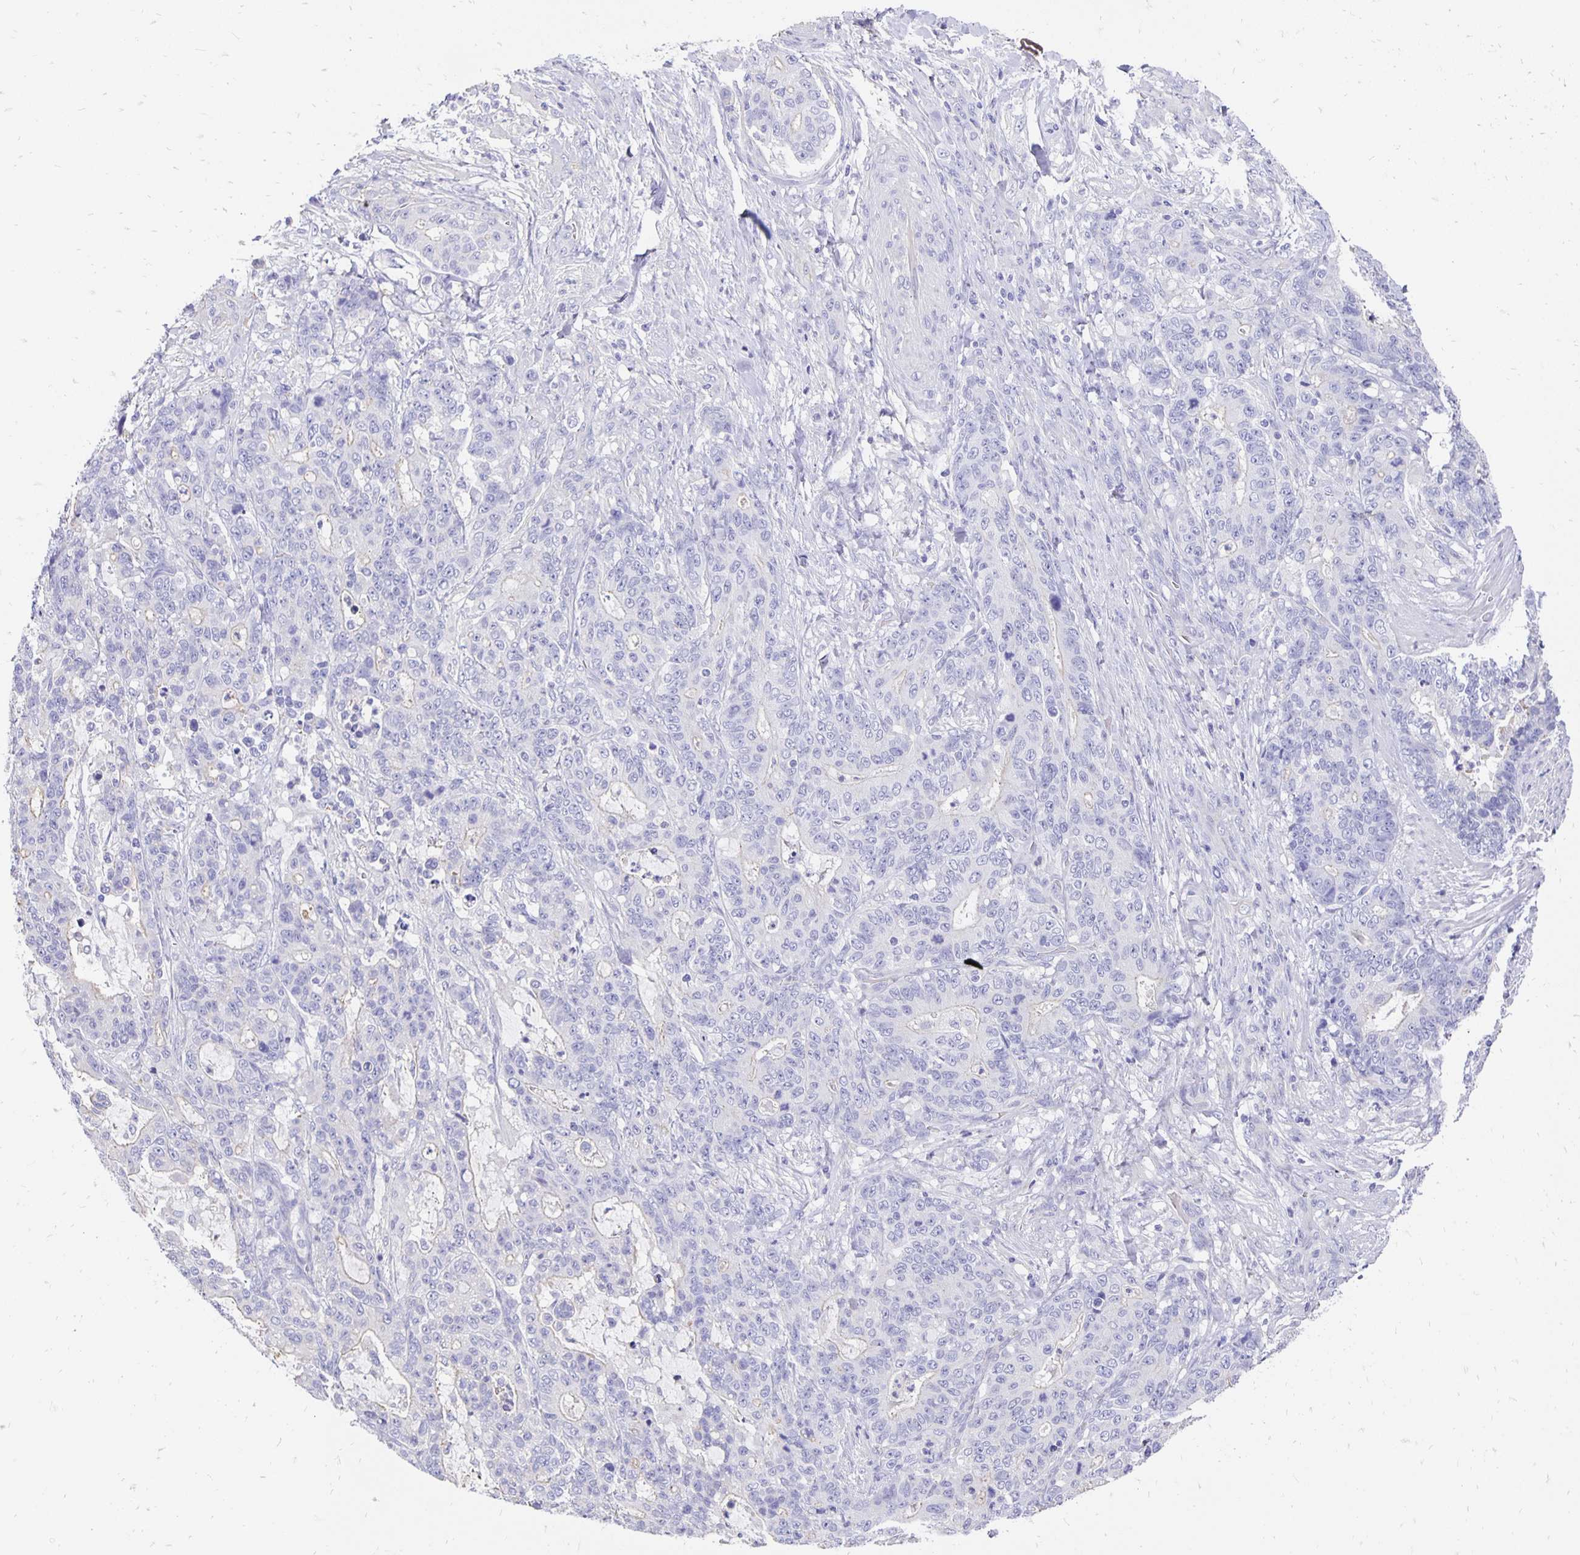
{"staining": {"intensity": "negative", "quantity": "none", "location": "none"}, "tissue": "stomach cancer", "cell_type": "Tumor cells", "image_type": "cancer", "snomed": [{"axis": "morphology", "description": "Normal tissue, NOS"}, {"axis": "morphology", "description": "Adenocarcinoma, NOS"}, {"axis": "topography", "description": "Stomach"}], "caption": "Stomach adenocarcinoma was stained to show a protein in brown. There is no significant positivity in tumor cells.", "gene": "APOB", "patient": {"sex": "female", "age": 64}}